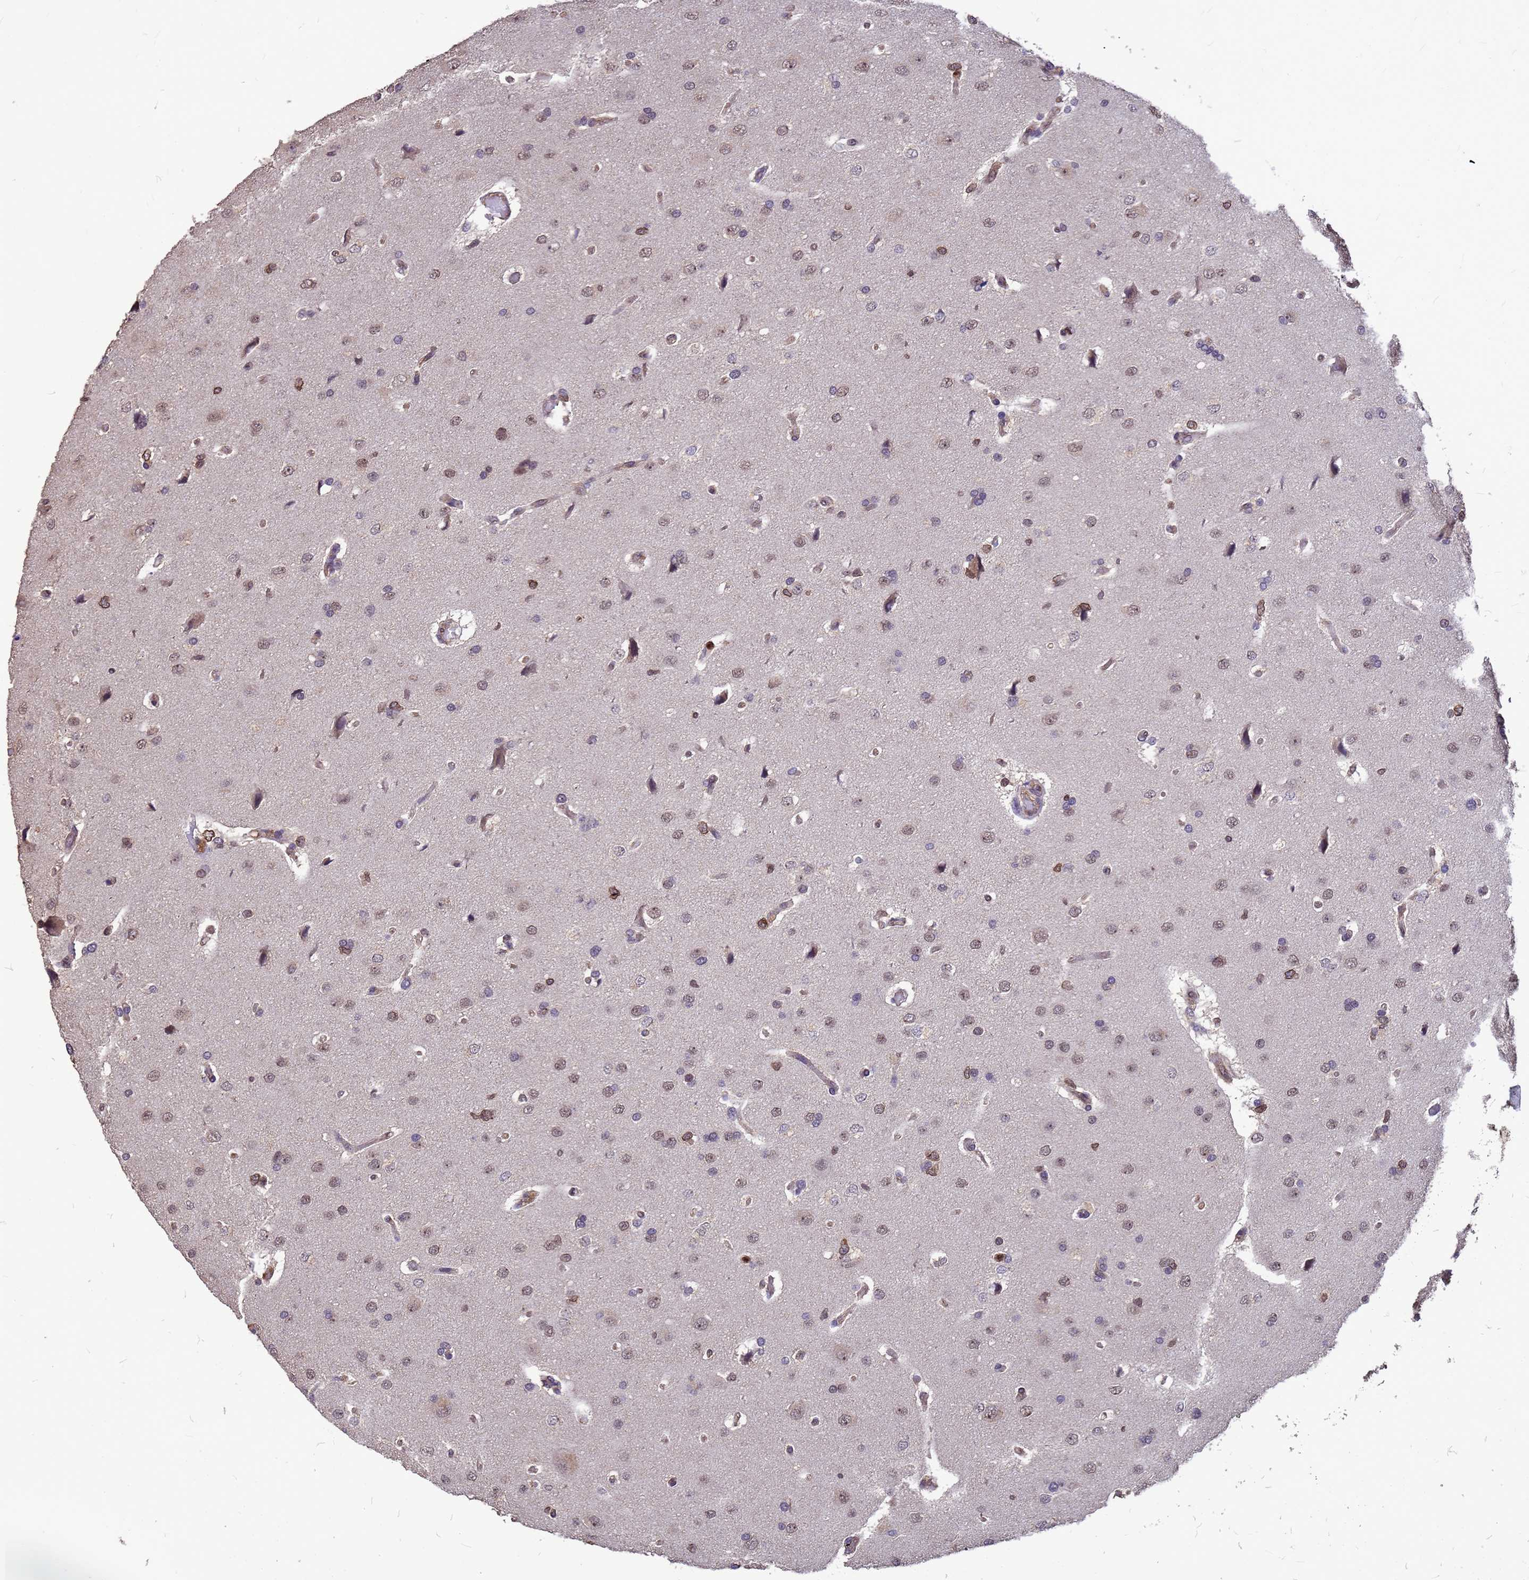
{"staining": {"intensity": "weak", "quantity": ">75%", "location": "cytoplasmic/membranous,nuclear"}, "tissue": "glioma", "cell_type": "Tumor cells", "image_type": "cancer", "snomed": [{"axis": "morphology", "description": "Glioma, malignant, High grade"}, {"axis": "topography", "description": "Brain"}], "caption": "Glioma stained with DAB (3,3'-diaminobenzidine) immunohistochemistry demonstrates low levels of weak cytoplasmic/membranous and nuclear positivity in about >75% of tumor cells.", "gene": "C1orf35", "patient": {"sex": "male", "age": 77}}